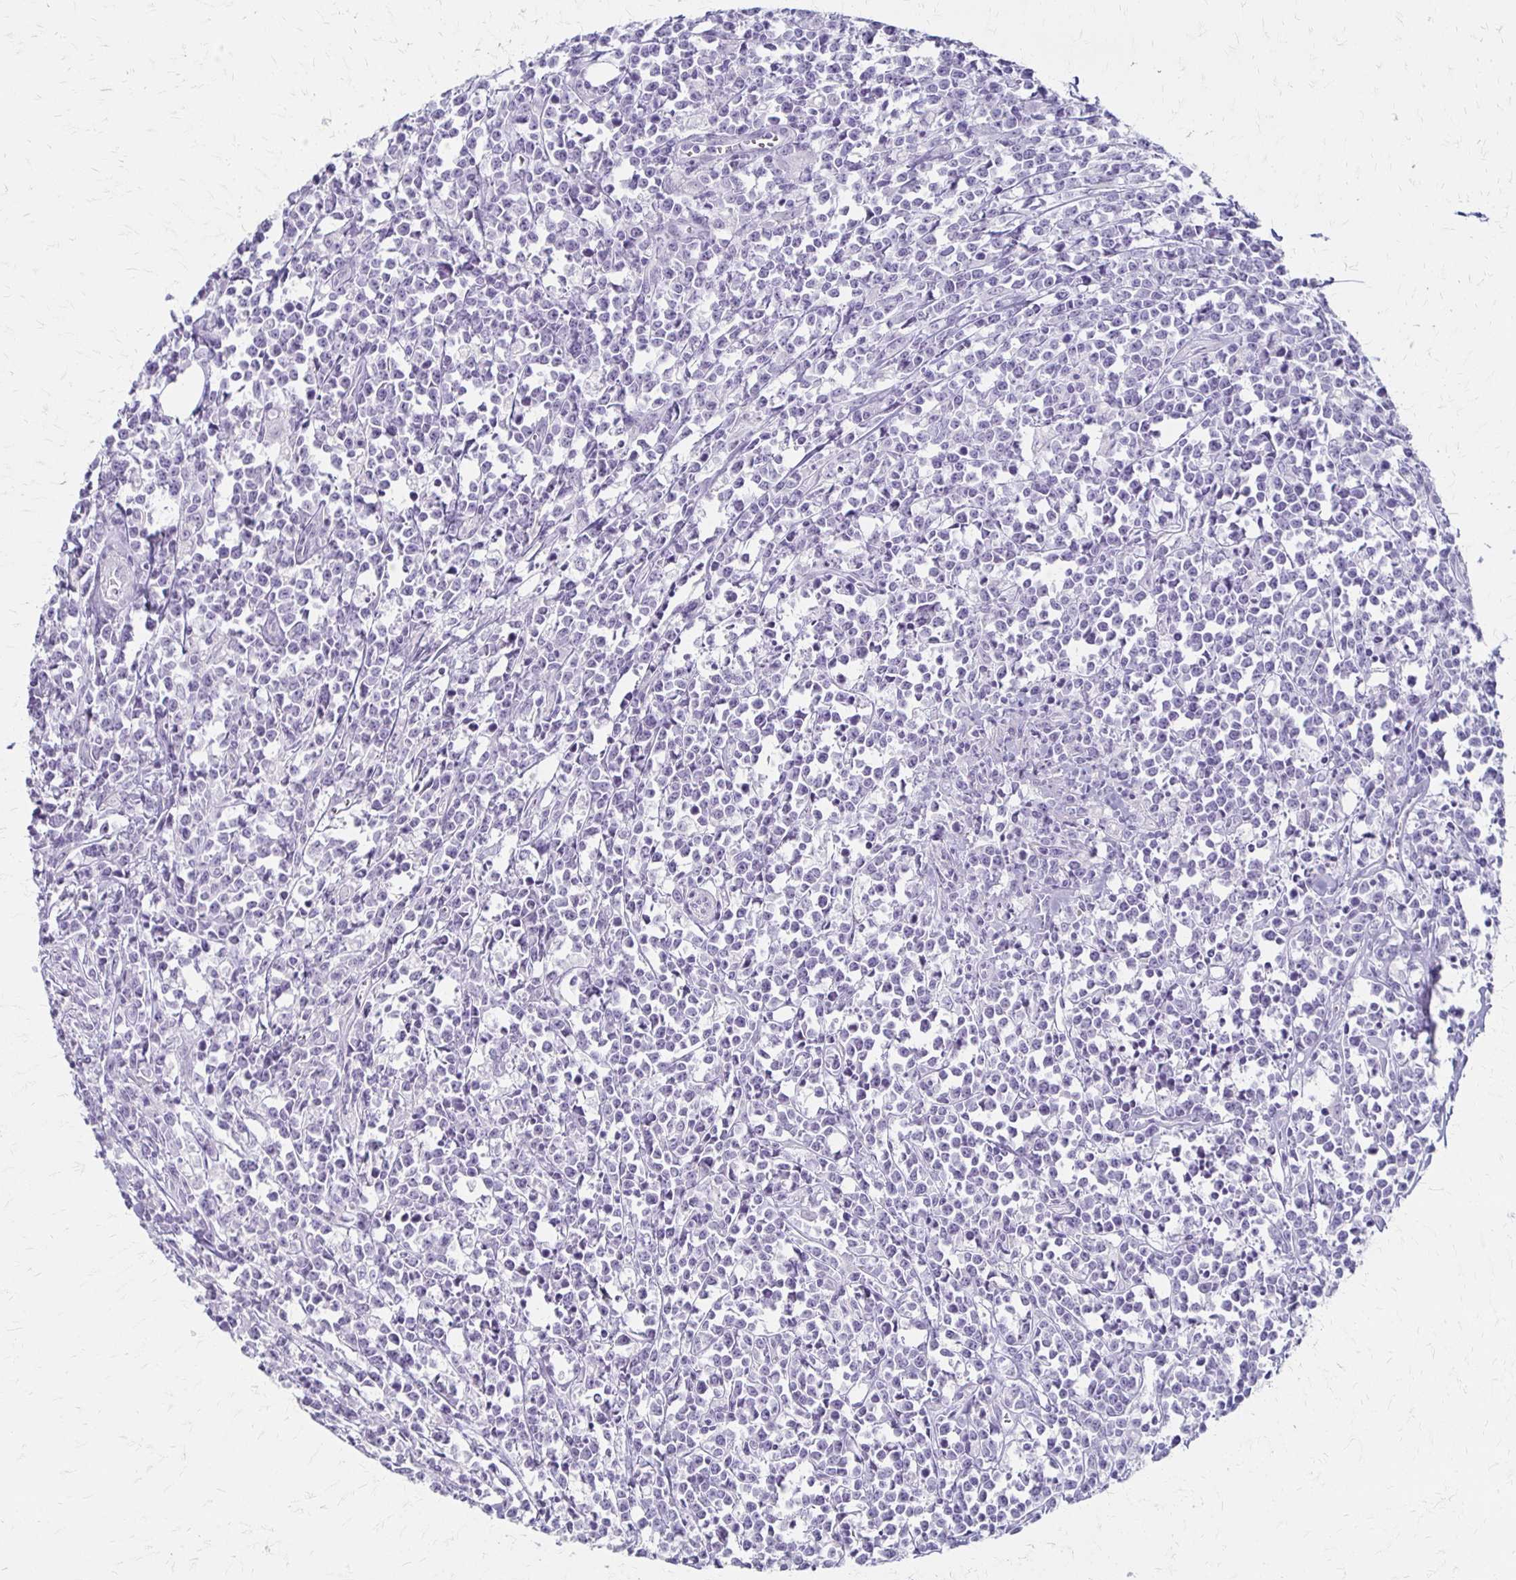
{"staining": {"intensity": "negative", "quantity": "none", "location": "none"}, "tissue": "lymphoma", "cell_type": "Tumor cells", "image_type": "cancer", "snomed": [{"axis": "morphology", "description": "Malignant lymphoma, non-Hodgkin's type, High grade"}, {"axis": "topography", "description": "Small intestine"}], "caption": "IHC histopathology image of human high-grade malignant lymphoma, non-Hodgkin's type stained for a protein (brown), which displays no staining in tumor cells. (Immunohistochemistry (ihc), brightfield microscopy, high magnification).", "gene": "IVL", "patient": {"sex": "female", "age": 56}}